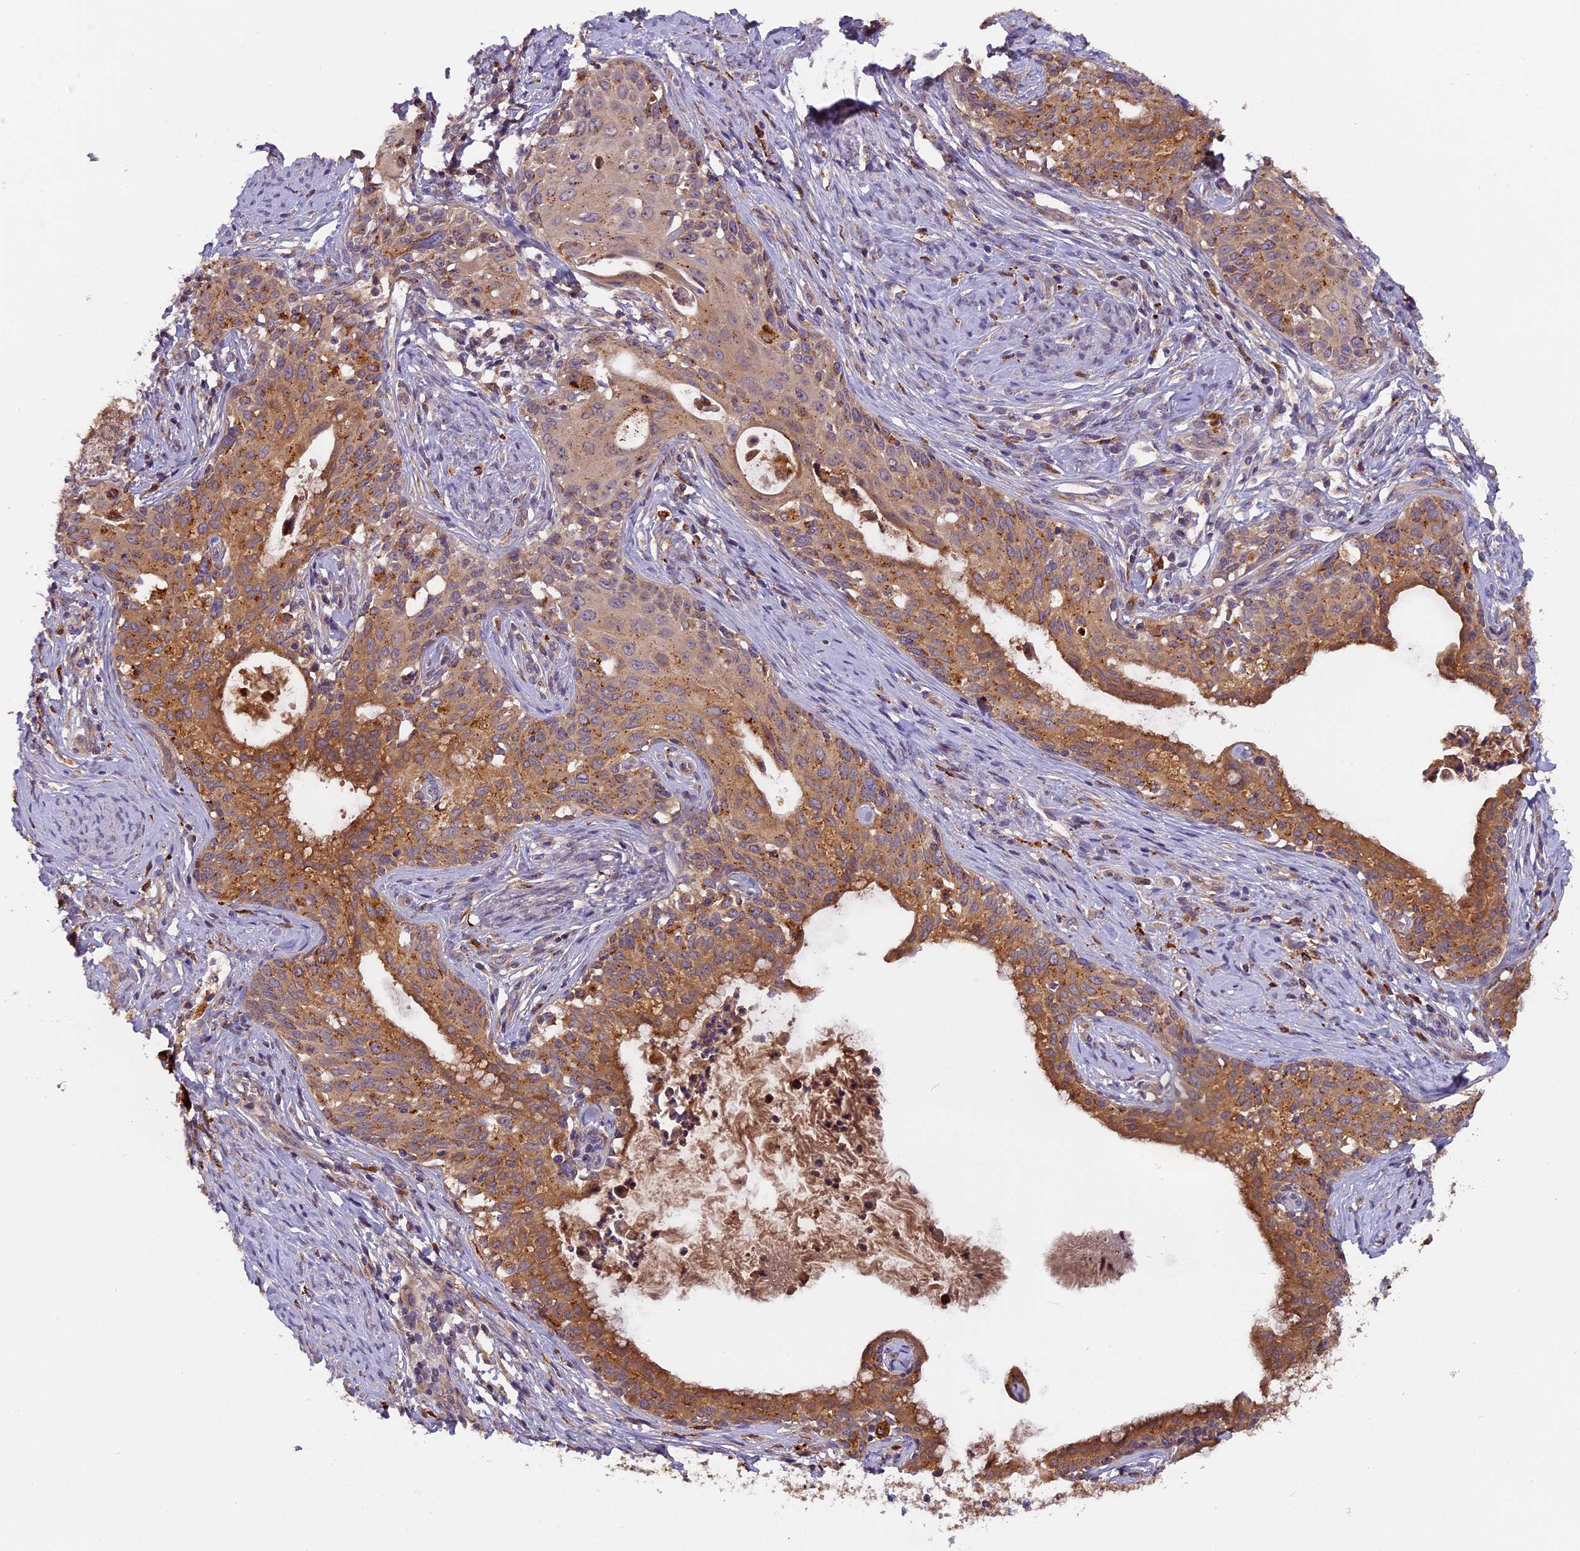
{"staining": {"intensity": "moderate", "quantity": ">75%", "location": "cytoplasmic/membranous"}, "tissue": "cervical cancer", "cell_type": "Tumor cells", "image_type": "cancer", "snomed": [{"axis": "morphology", "description": "Squamous cell carcinoma, NOS"}, {"axis": "morphology", "description": "Adenocarcinoma, NOS"}, {"axis": "topography", "description": "Cervix"}], "caption": "Approximately >75% of tumor cells in cervical cancer exhibit moderate cytoplasmic/membranous protein positivity as visualized by brown immunohistochemical staining.", "gene": "COPE", "patient": {"sex": "female", "age": 52}}